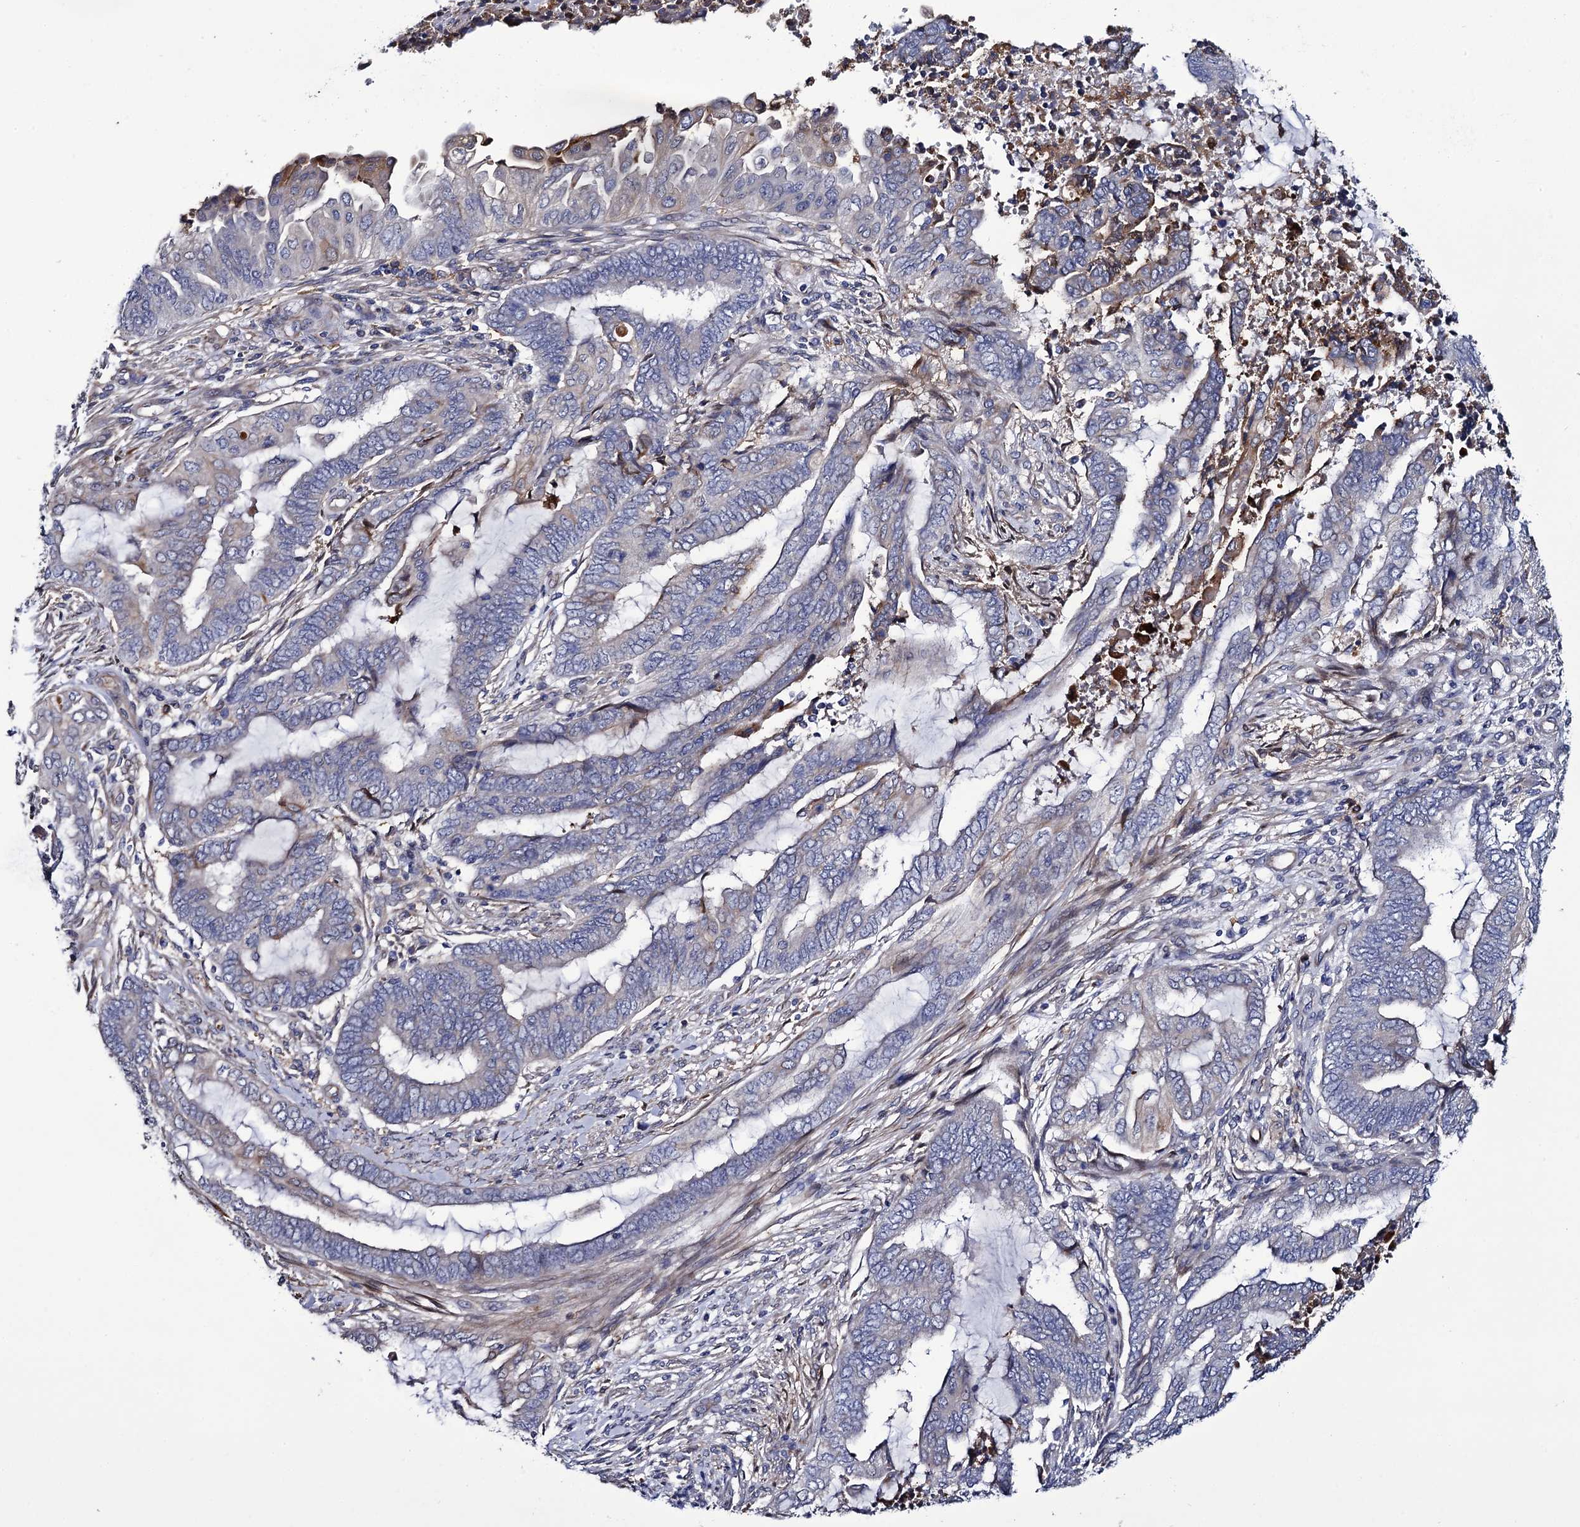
{"staining": {"intensity": "negative", "quantity": "none", "location": "none"}, "tissue": "endometrial cancer", "cell_type": "Tumor cells", "image_type": "cancer", "snomed": [{"axis": "morphology", "description": "Adenocarcinoma, NOS"}, {"axis": "topography", "description": "Uterus"}, {"axis": "topography", "description": "Endometrium"}], "caption": "This histopathology image is of endometrial adenocarcinoma stained with immunohistochemistry to label a protein in brown with the nuclei are counter-stained blue. There is no expression in tumor cells.", "gene": "TTC23", "patient": {"sex": "female", "age": 70}}